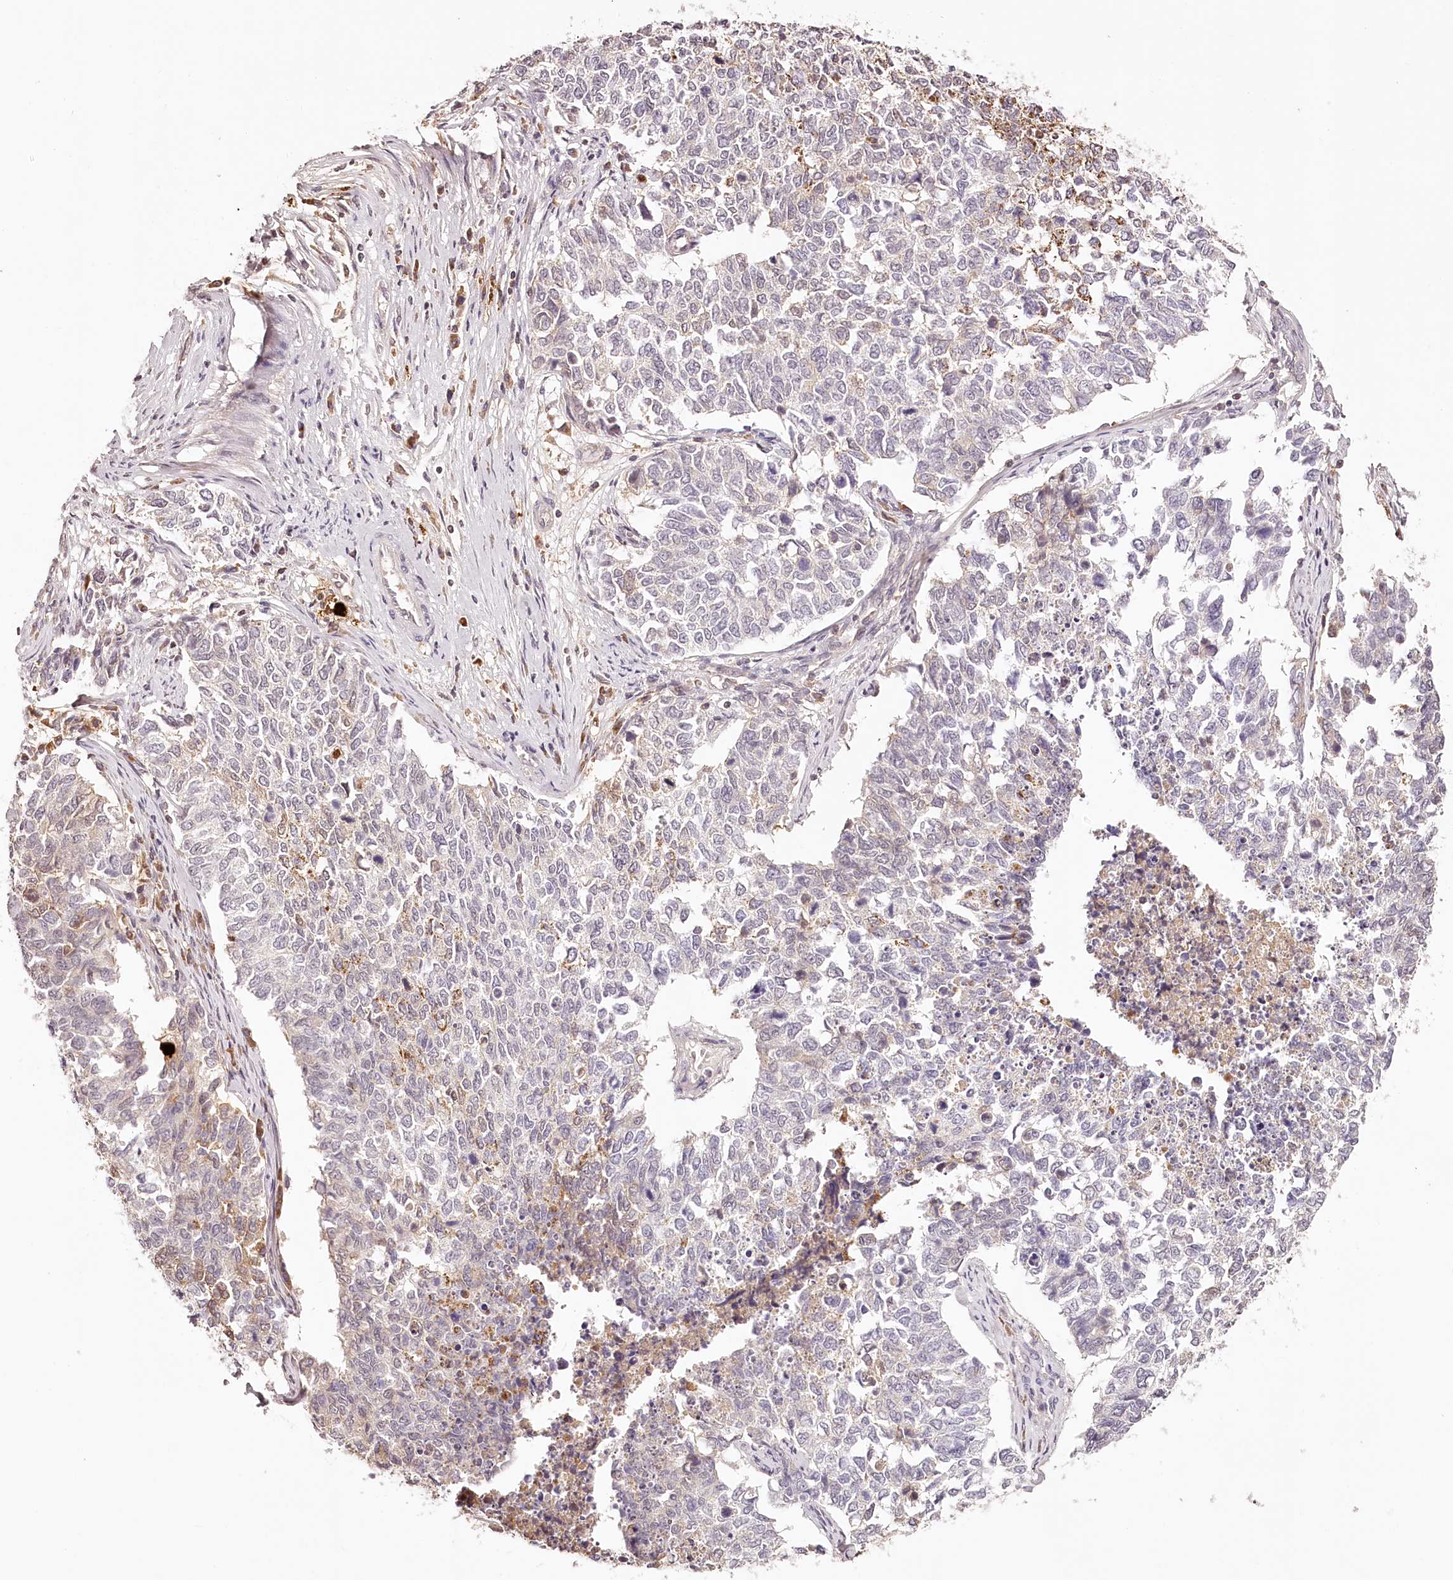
{"staining": {"intensity": "negative", "quantity": "none", "location": "none"}, "tissue": "cervical cancer", "cell_type": "Tumor cells", "image_type": "cancer", "snomed": [{"axis": "morphology", "description": "Squamous cell carcinoma, NOS"}, {"axis": "topography", "description": "Cervix"}], "caption": "IHC image of neoplastic tissue: cervical squamous cell carcinoma stained with DAB displays no significant protein positivity in tumor cells.", "gene": "SYNGR1", "patient": {"sex": "female", "age": 63}}